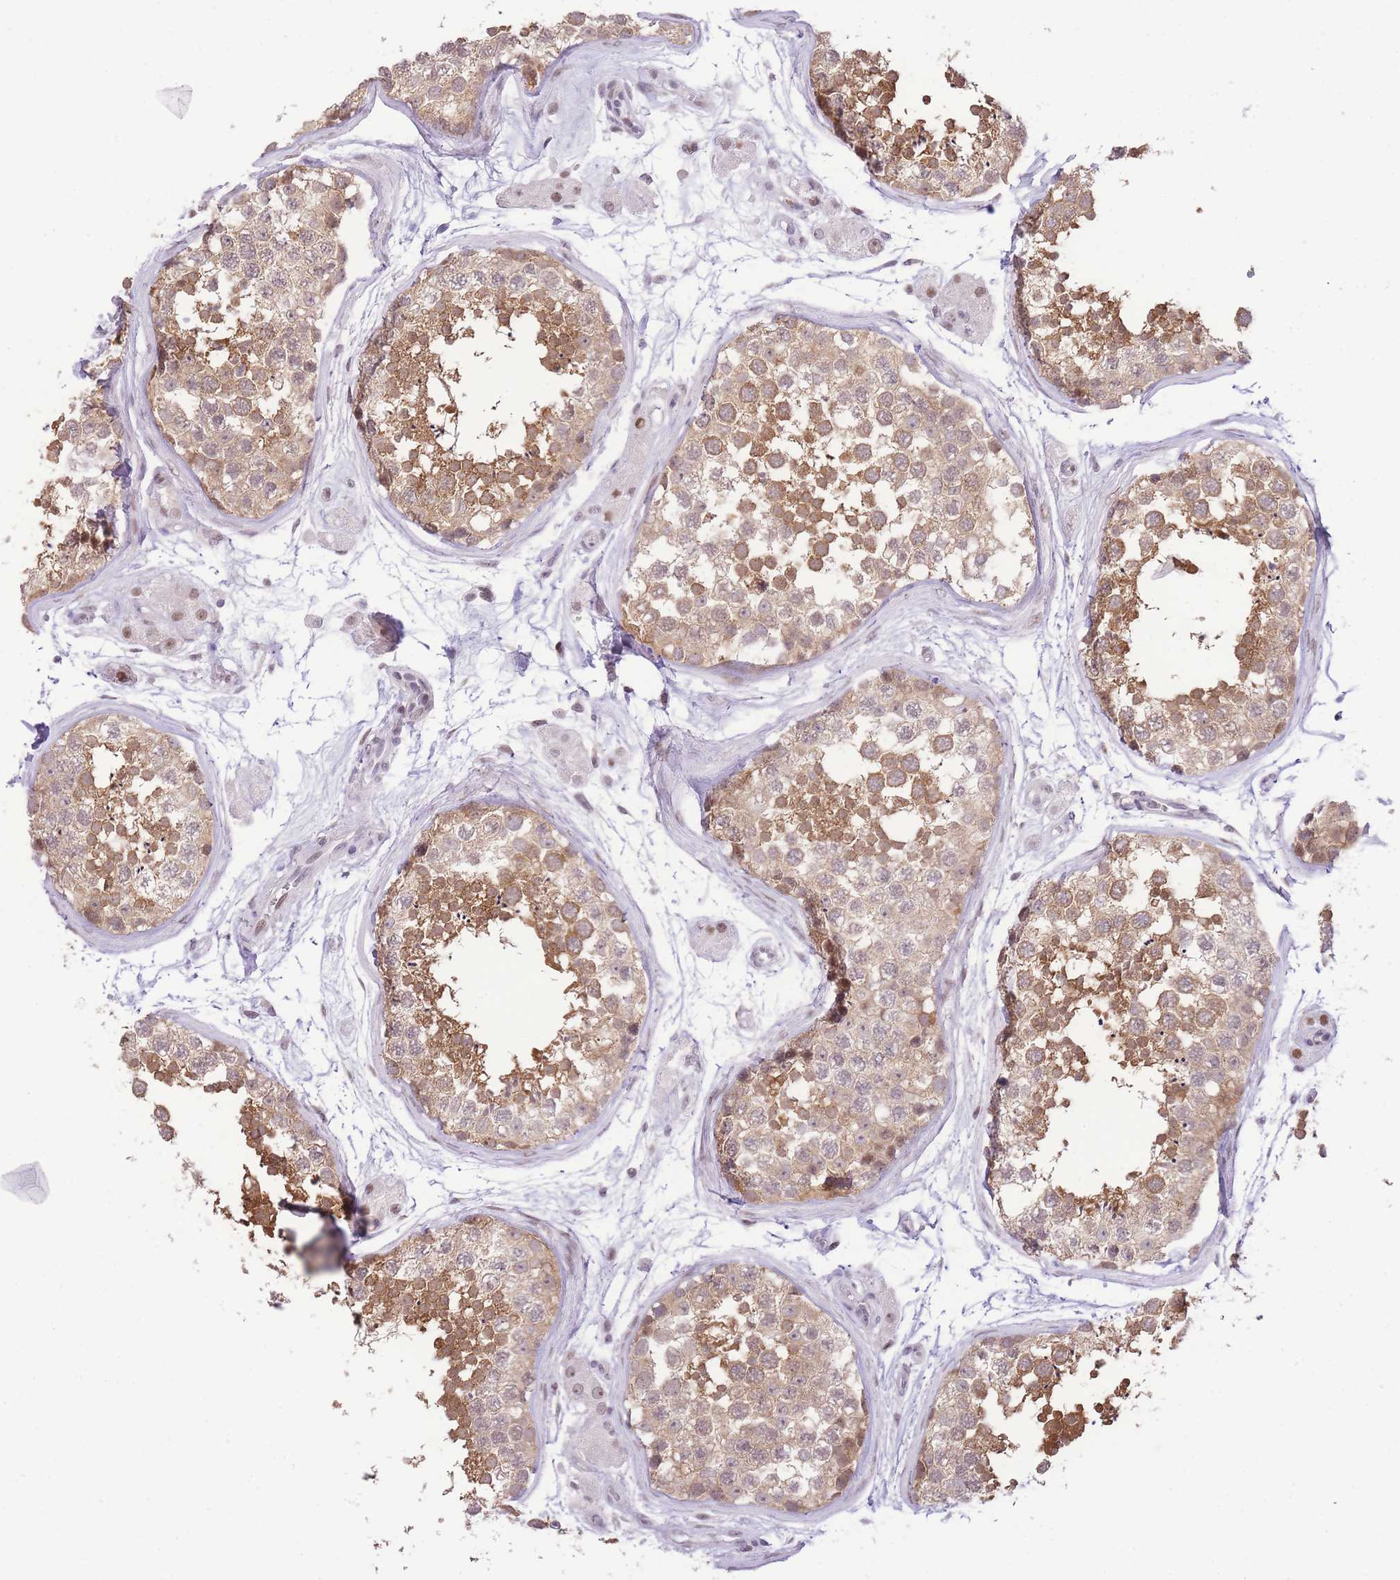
{"staining": {"intensity": "moderate", "quantity": "25%-75%", "location": "cytoplasmic/membranous"}, "tissue": "testis", "cell_type": "Cells in seminiferous ducts", "image_type": "normal", "snomed": [{"axis": "morphology", "description": "Normal tissue, NOS"}, {"axis": "topography", "description": "Testis"}], "caption": "A micrograph of human testis stained for a protein shows moderate cytoplasmic/membranous brown staining in cells in seminiferous ducts.", "gene": "STK39", "patient": {"sex": "male", "age": 56}}